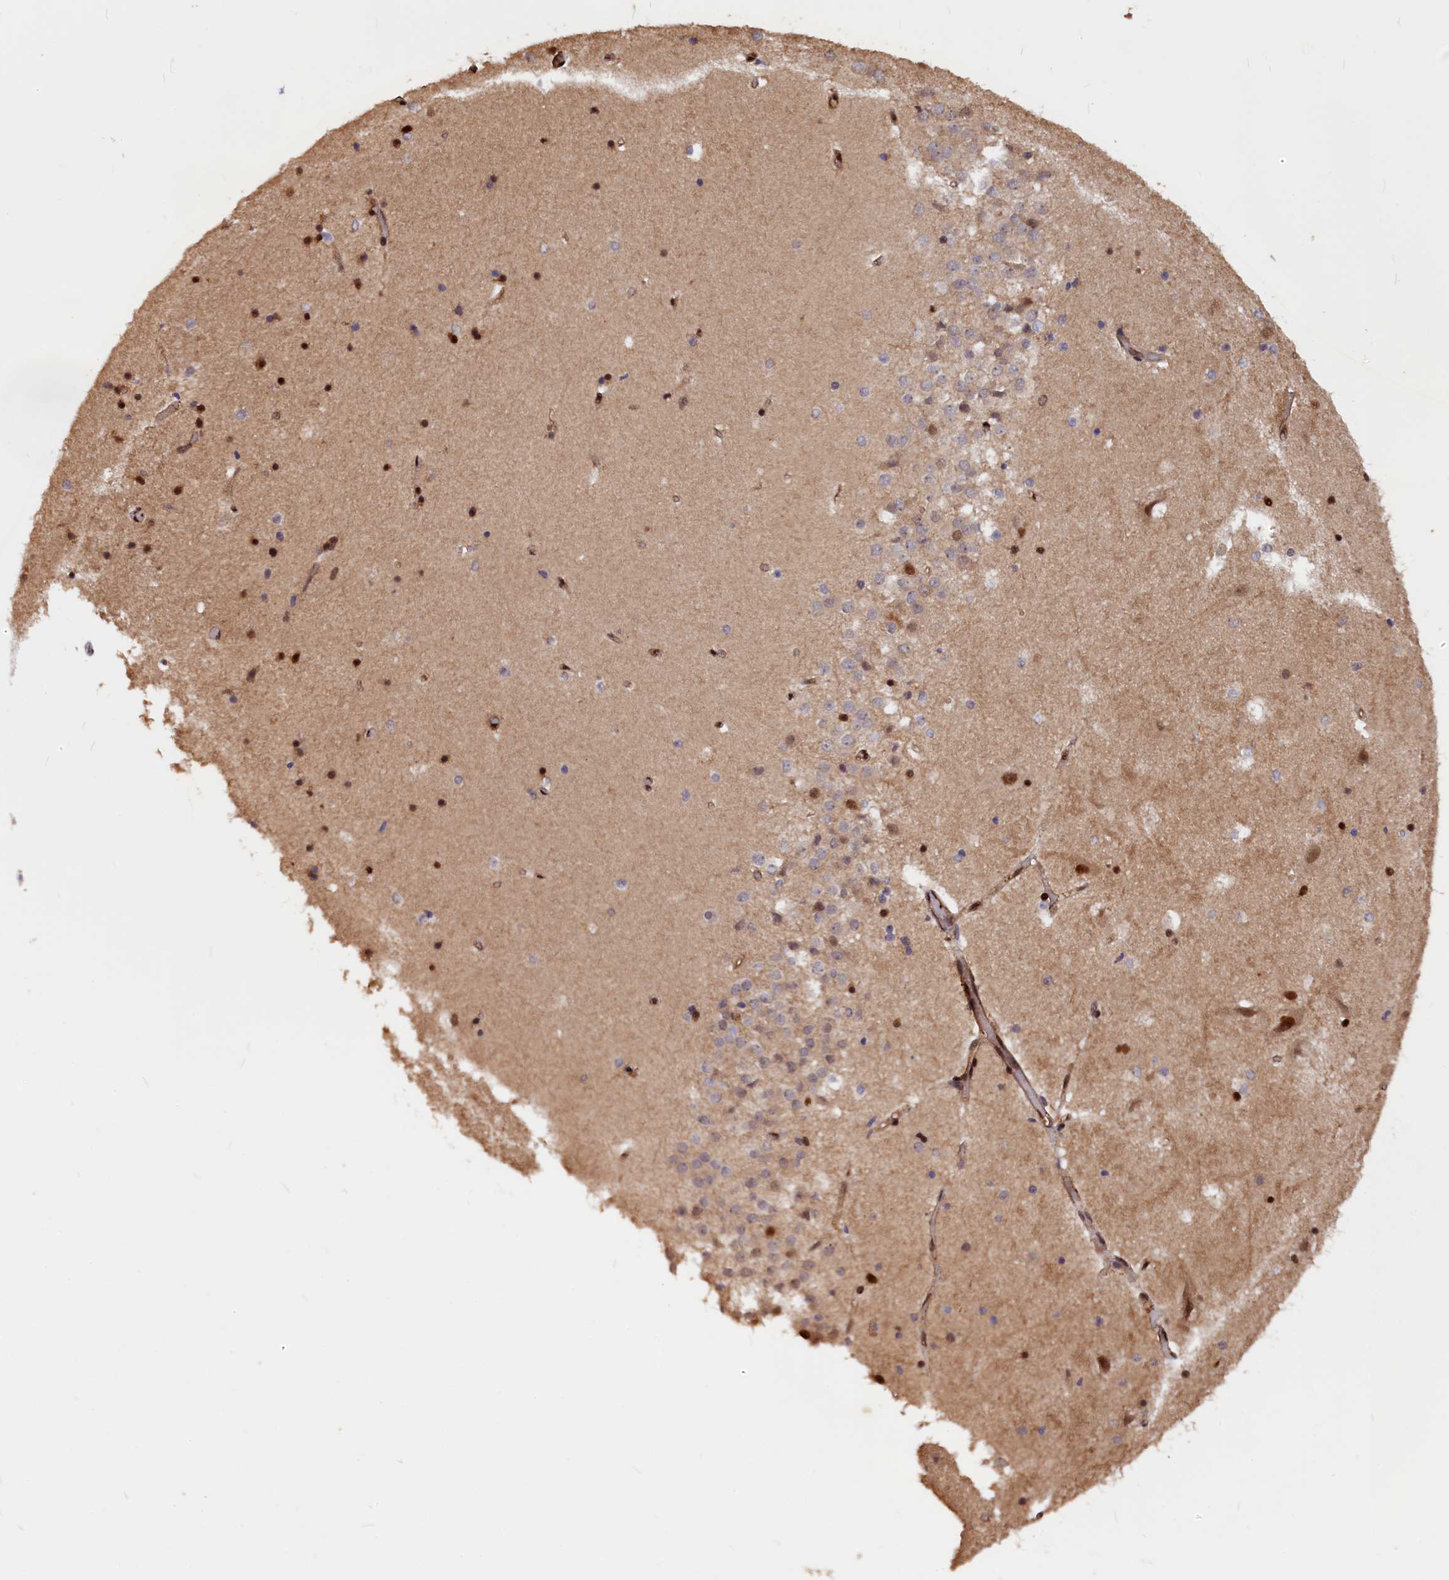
{"staining": {"intensity": "strong", "quantity": "<25%", "location": "nuclear"}, "tissue": "hippocampus", "cell_type": "Glial cells", "image_type": "normal", "snomed": [{"axis": "morphology", "description": "Normal tissue, NOS"}, {"axis": "topography", "description": "Hippocampus"}], "caption": "This histopathology image exhibits immunohistochemistry staining of normal human hippocampus, with medium strong nuclear staining in approximately <25% of glial cells.", "gene": "ADRM1", "patient": {"sex": "female", "age": 52}}